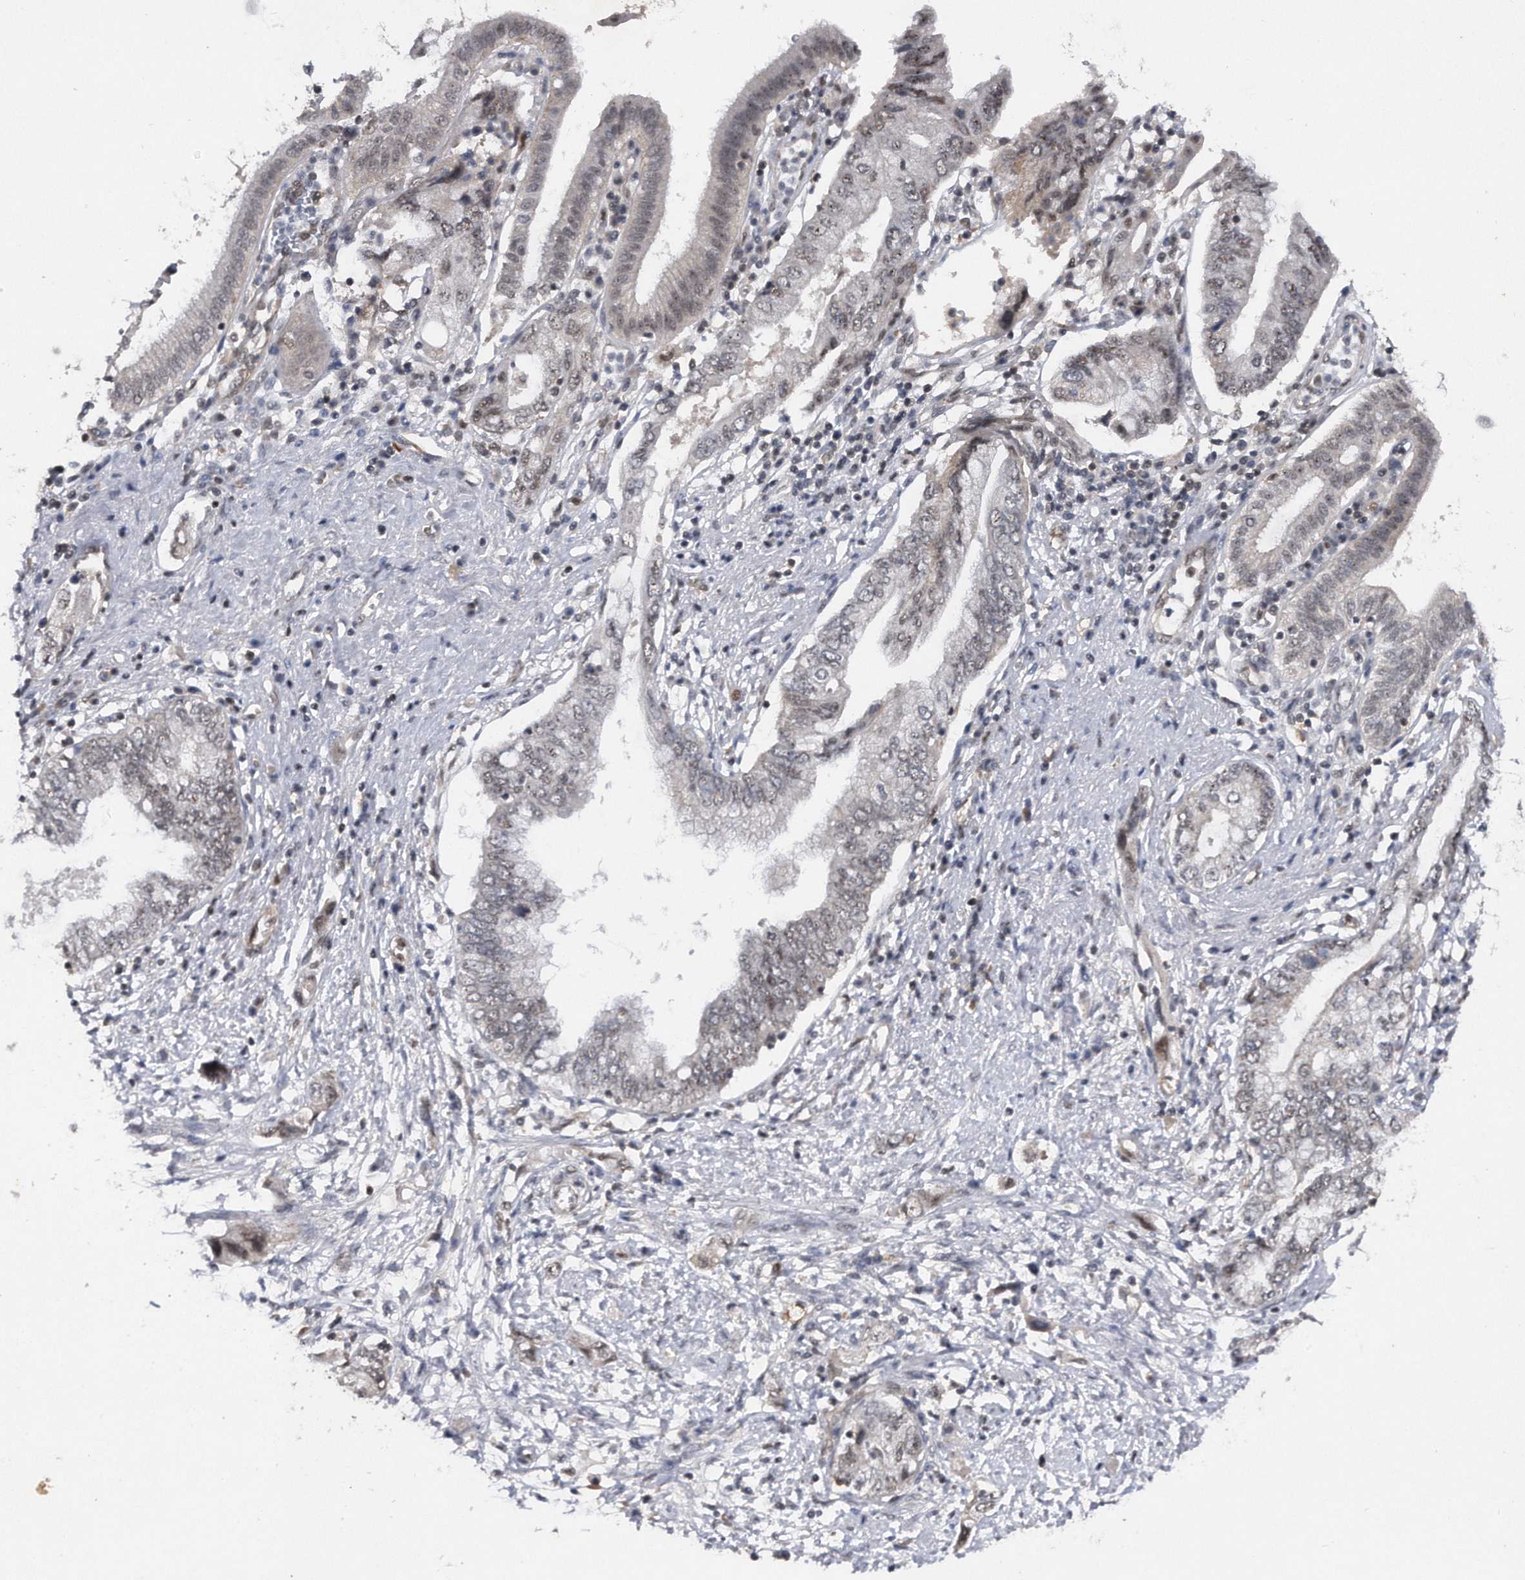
{"staining": {"intensity": "weak", "quantity": "25%-75%", "location": "nuclear"}, "tissue": "pancreatic cancer", "cell_type": "Tumor cells", "image_type": "cancer", "snomed": [{"axis": "morphology", "description": "Adenocarcinoma, NOS"}, {"axis": "topography", "description": "Pancreas"}], "caption": "Immunohistochemical staining of pancreatic adenocarcinoma reveals low levels of weak nuclear protein expression in about 25%-75% of tumor cells. (DAB IHC with brightfield microscopy, high magnification).", "gene": "VIRMA", "patient": {"sex": "female", "age": 73}}